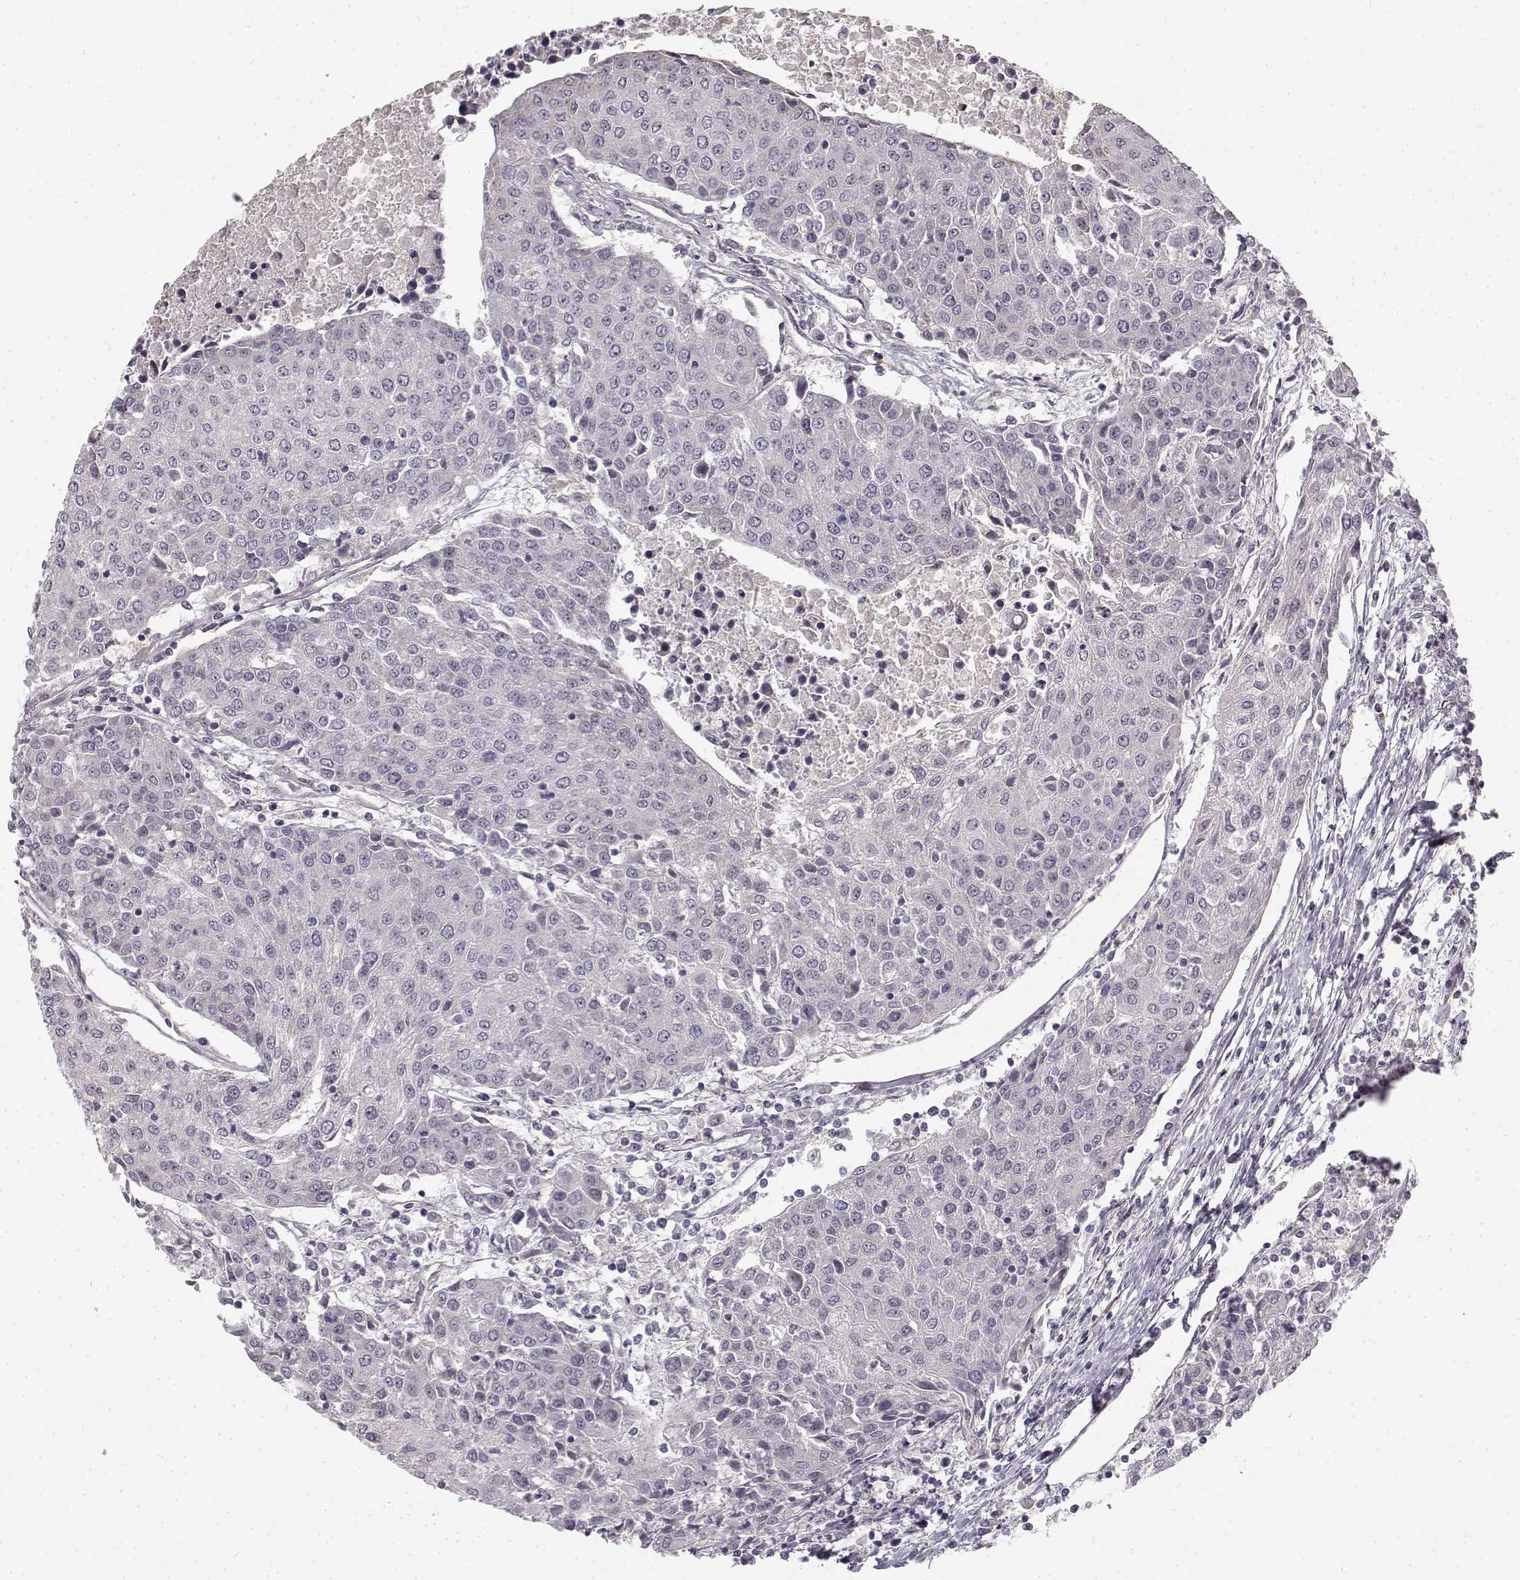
{"staining": {"intensity": "negative", "quantity": "none", "location": "none"}, "tissue": "urothelial cancer", "cell_type": "Tumor cells", "image_type": "cancer", "snomed": [{"axis": "morphology", "description": "Urothelial carcinoma, High grade"}, {"axis": "topography", "description": "Urinary bladder"}], "caption": "Photomicrograph shows no significant protein expression in tumor cells of urothelial cancer.", "gene": "MED12L", "patient": {"sex": "female", "age": 85}}